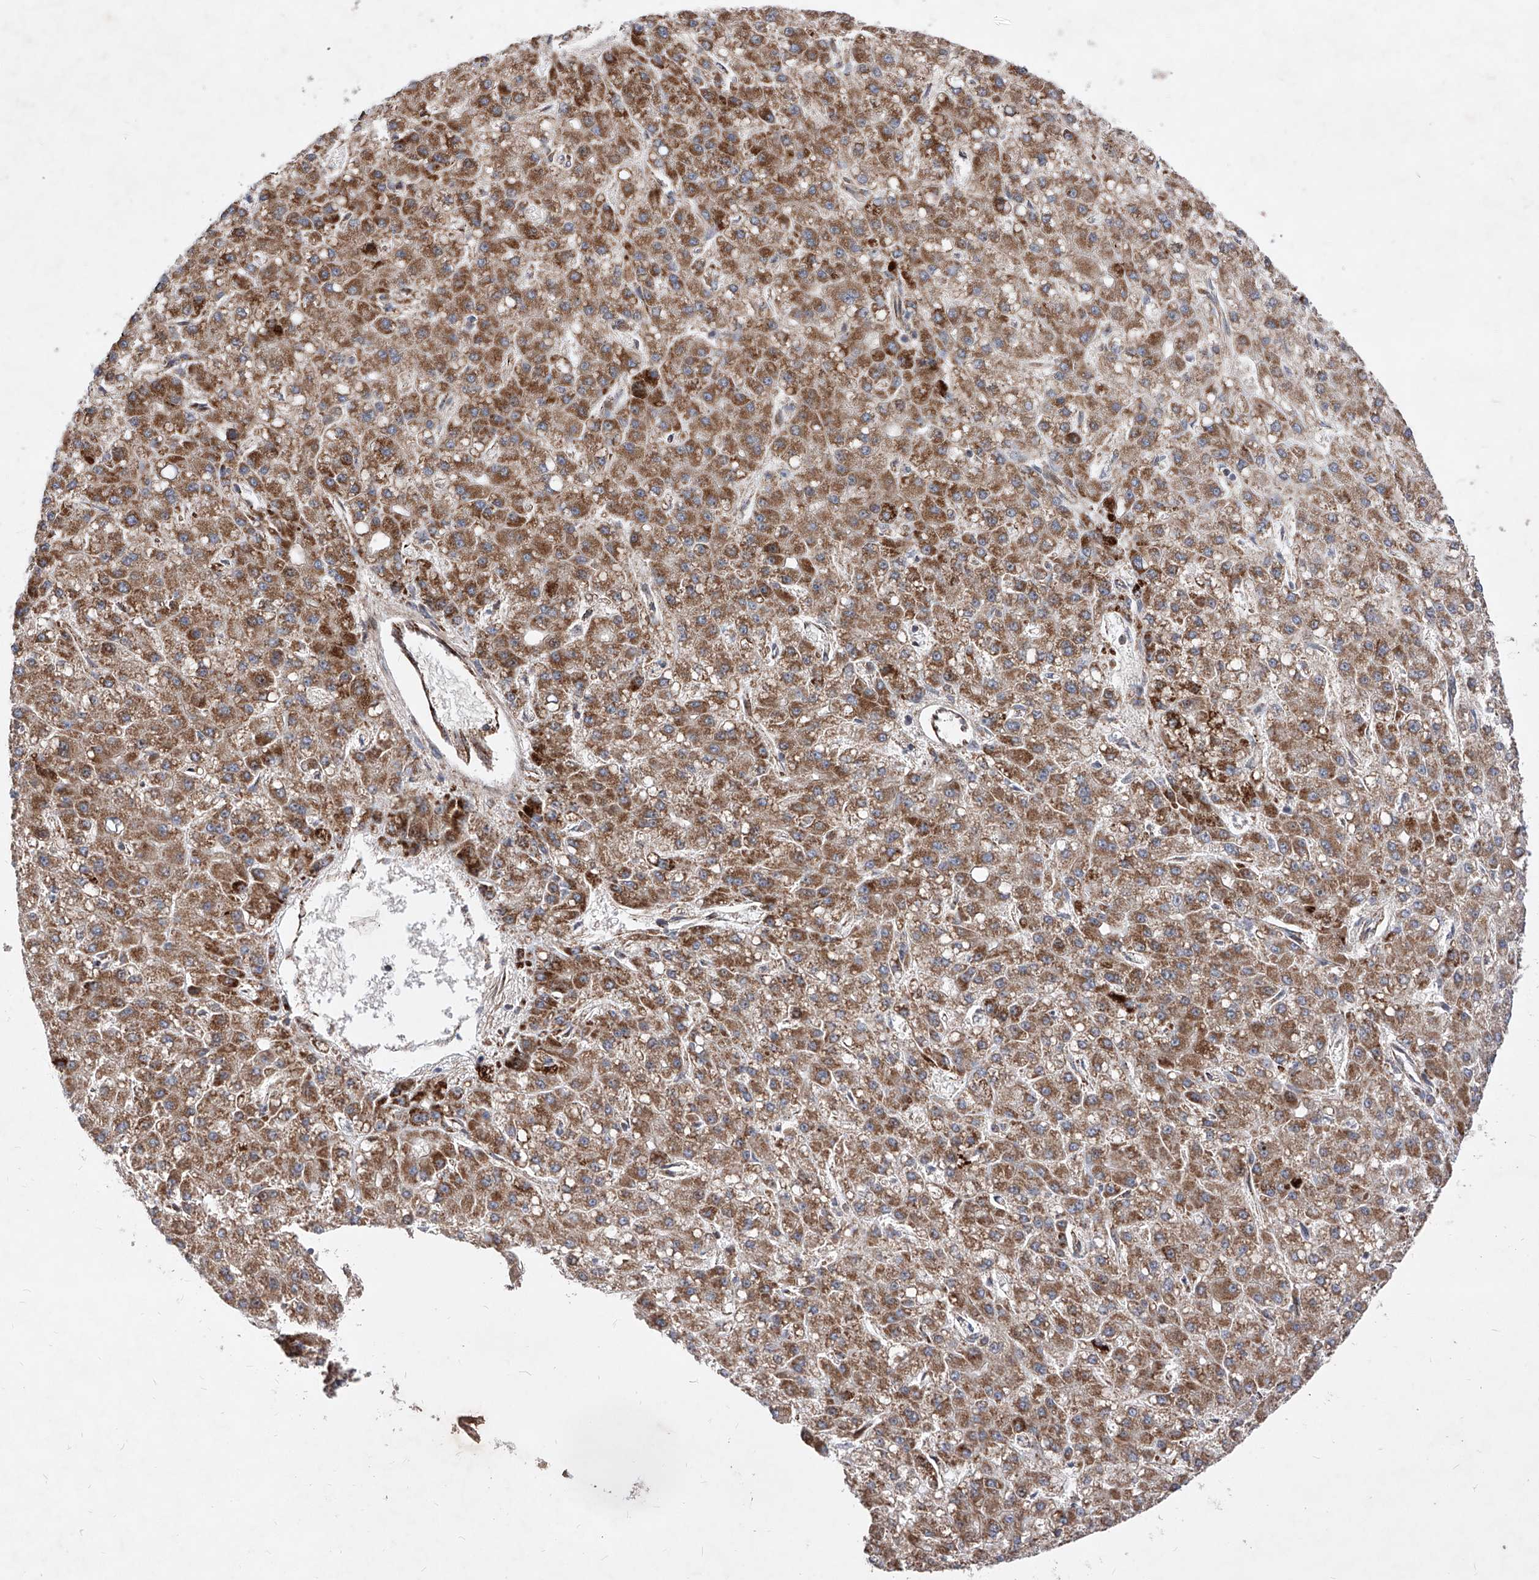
{"staining": {"intensity": "moderate", "quantity": ">75%", "location": "cytoplasmic/membranous"}, "tissue": "liver cancer", "cell_type": "Tumor cells", "image_type": "cancer", "snomed": [{"axis": "morphology", "description": "Carcinoma, Hepatocellular, NOS"}, {"axis": "topography", "description": "Liver"}], "caption": "Brown immunohistochemical staining in human liver hepatocellular carcinoma exhibits moderate cytoplasmic/membranous expression in approximately >75% of tumor cells.", "gene": "SEMA6A", "patient": {"sex": "male", "age": 67}}